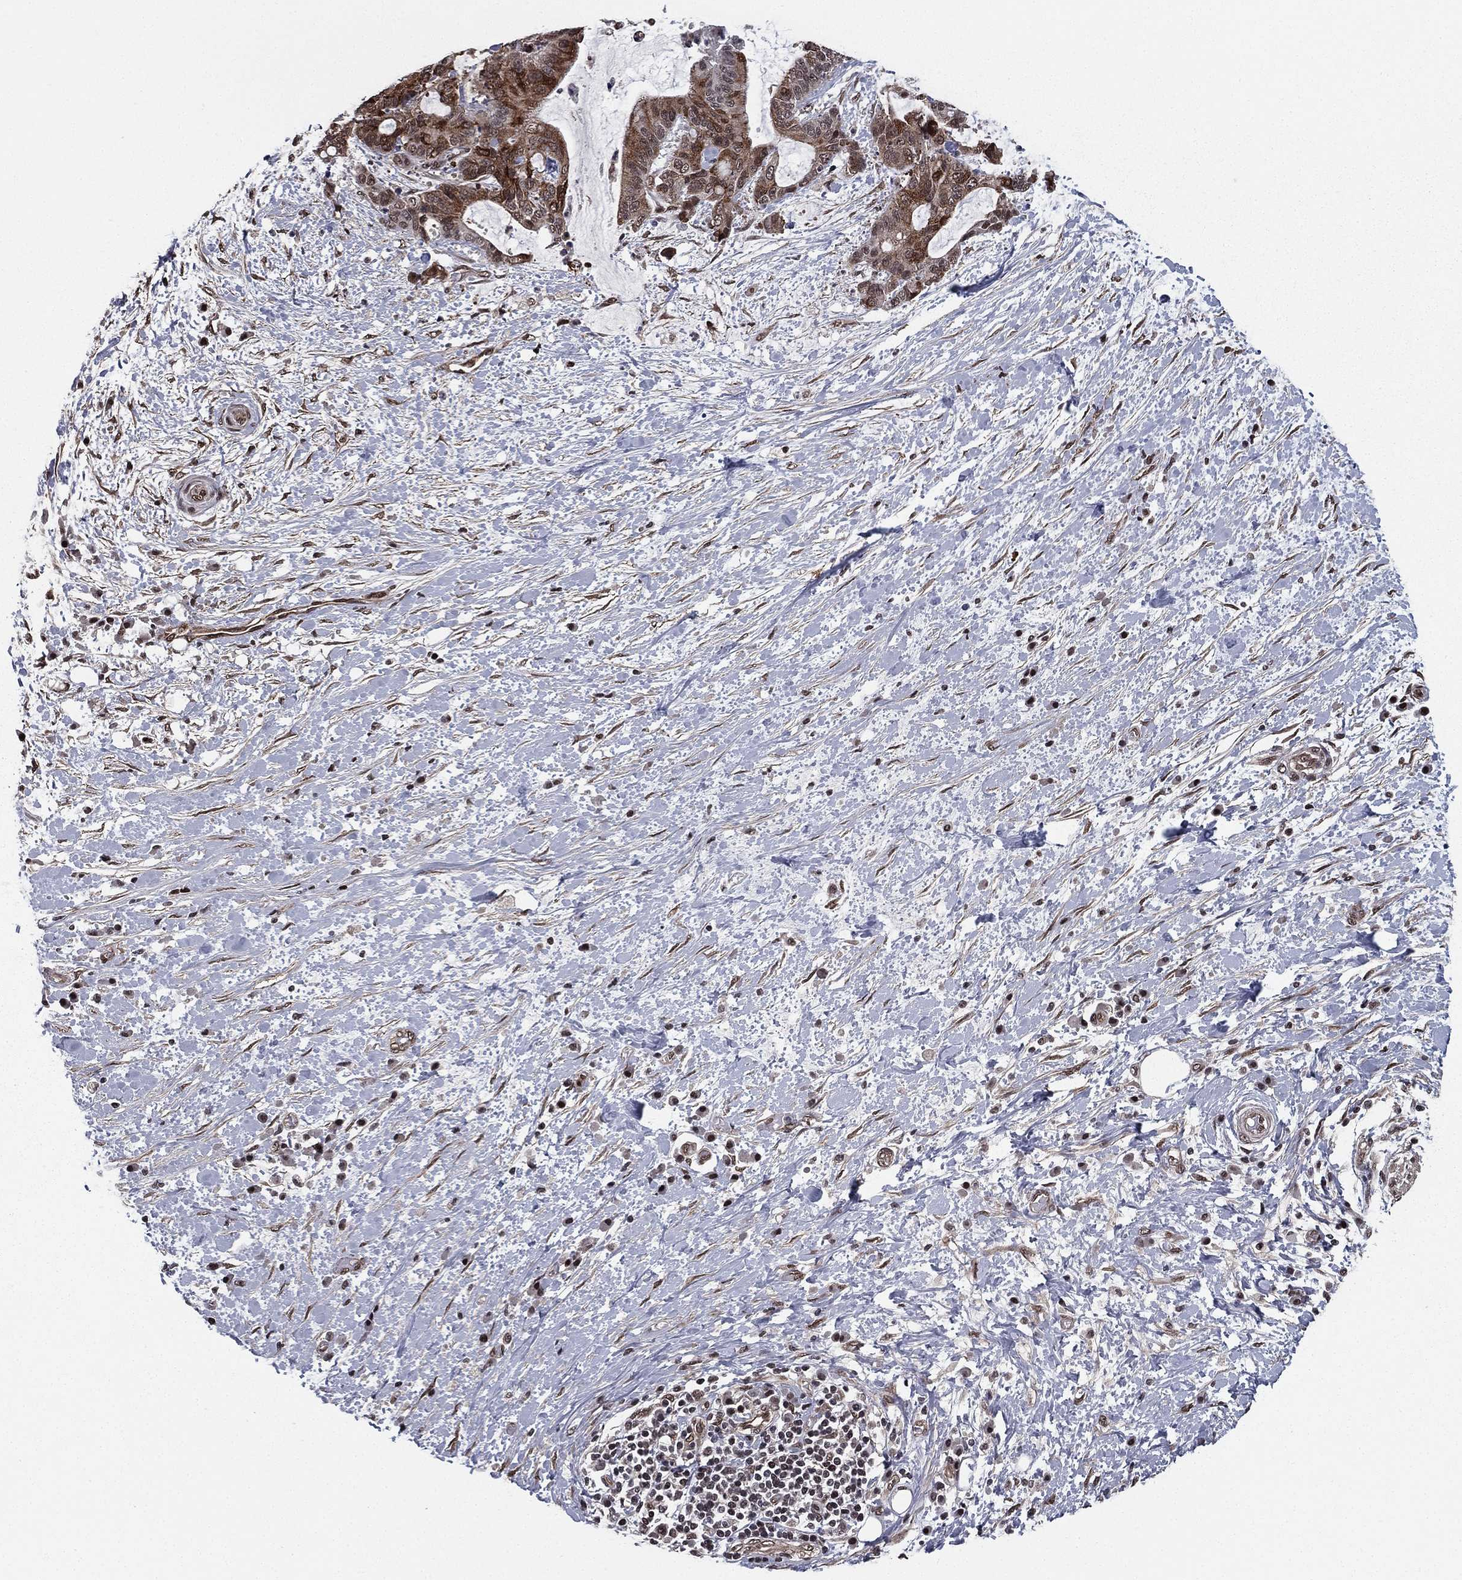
{"staining": {"intensity": "weak", "quantity": "25%-75%", "location": "cytoplasmic/membranous"}, "tissue": "liver cancer", "cell_type": "Tumor cells", "image_type": "cancer", "snomed": [{"axis": "morphology", "description": "Cholangiocarcinoma"}, {"axis": "topography", "description": "Liver"}], "caption": "A high-resolution image shows immunohistochemistry (IHC) staining of liver cancer, which reveals weak cytoplasmic/membranous expression in approximately 25%-75% of tumor cells.", "gene": "RARB", "patient": {"sex": "female", "age": 73}}